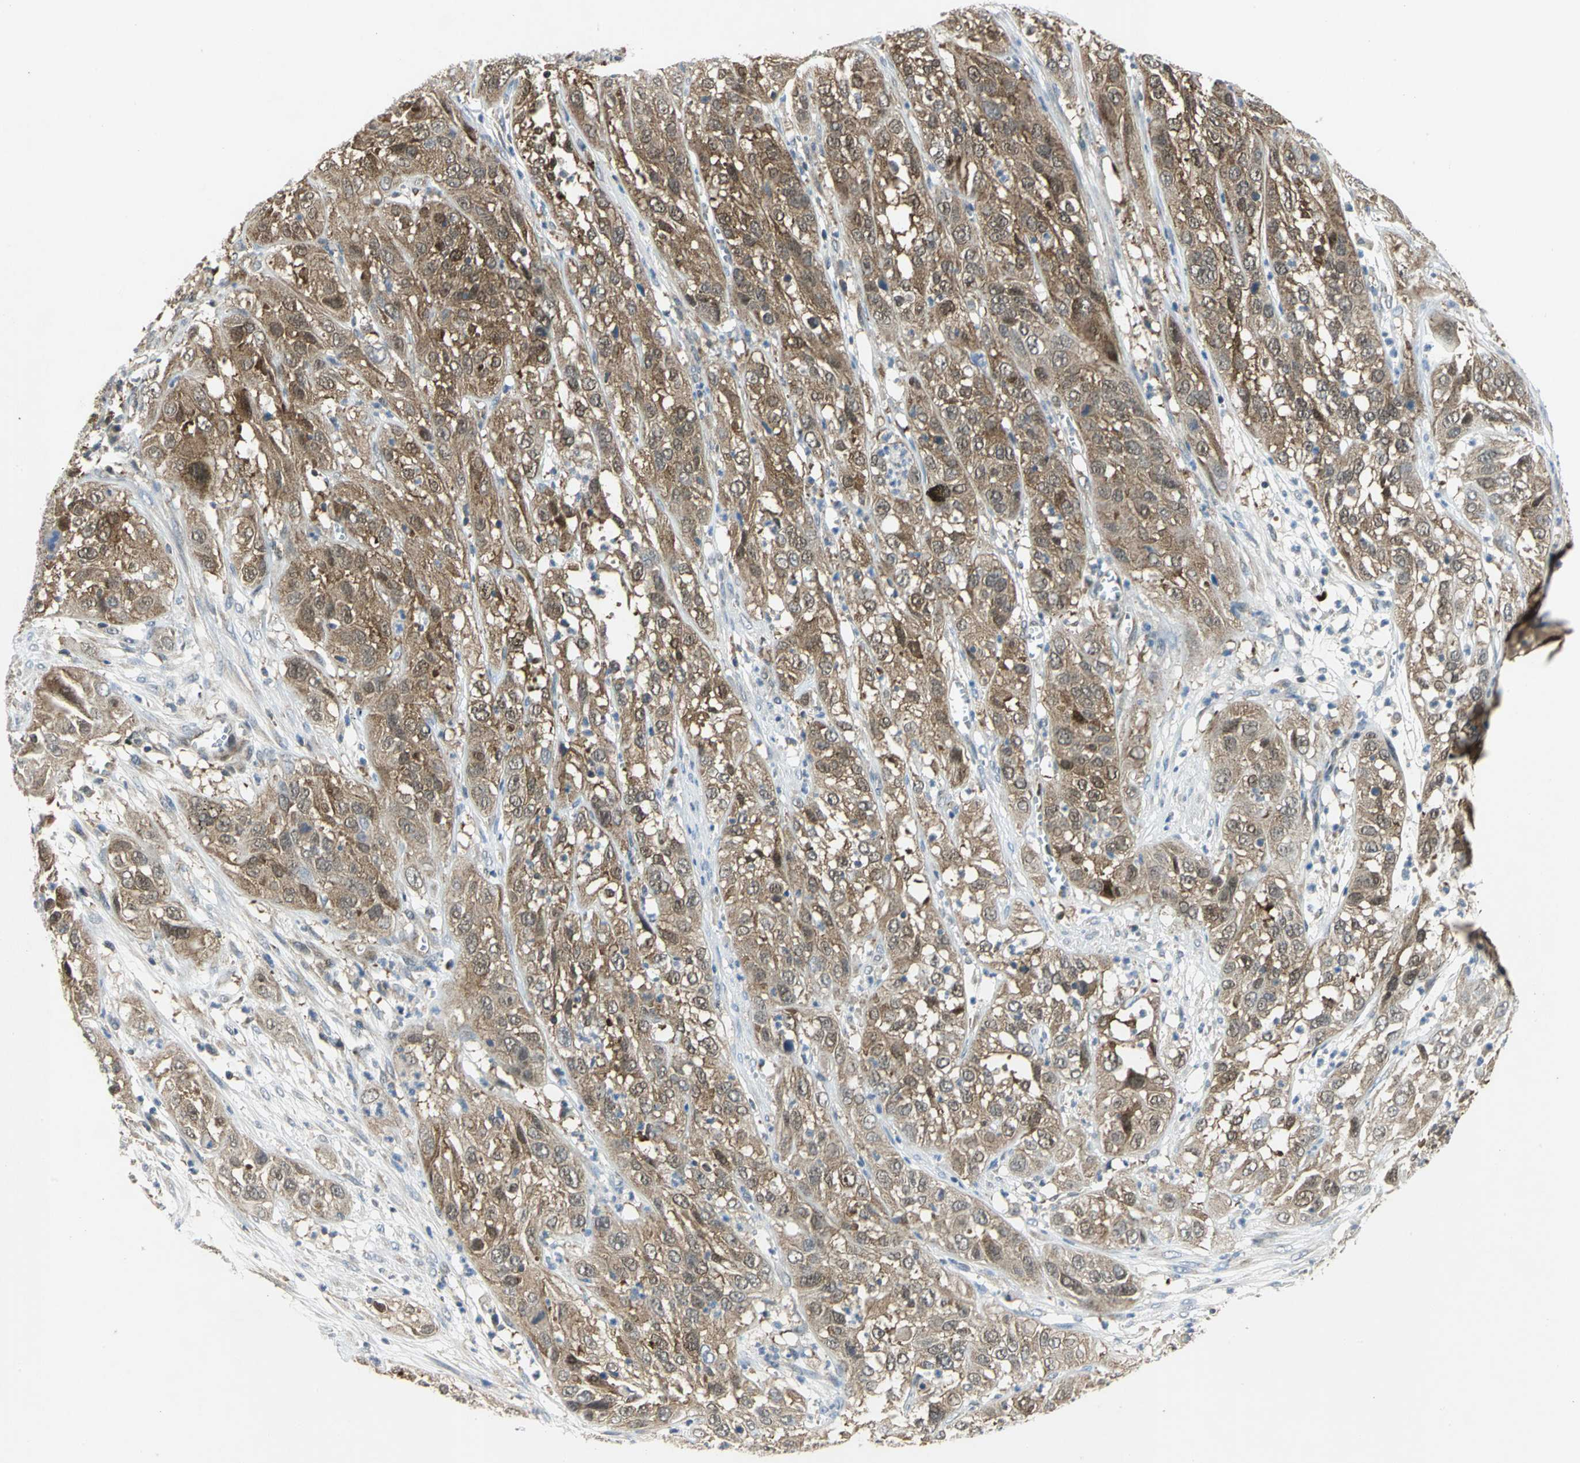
{"staining": {"intensity": "moderate", "quantity": ">75%", "location": "cytoplasmic/membranous"}, "tissue": "cervical cancer", "cell_type": "Tumor cells", "image_type": "cancer", "snomed": [{"axis": "morphology", "description": "Squamous cell carcinoma, NOS"}, {"axis": "topography", "description": "Cervix"}], "caption": "Tumor cells exhibit medium levels of moderate cytoplasmic/membranous positivity in approximately >75% of cells in squamous cell carcinoma (cervical).", "gene": "PPIA", "patient": {"sex": "female", "age": 32}}